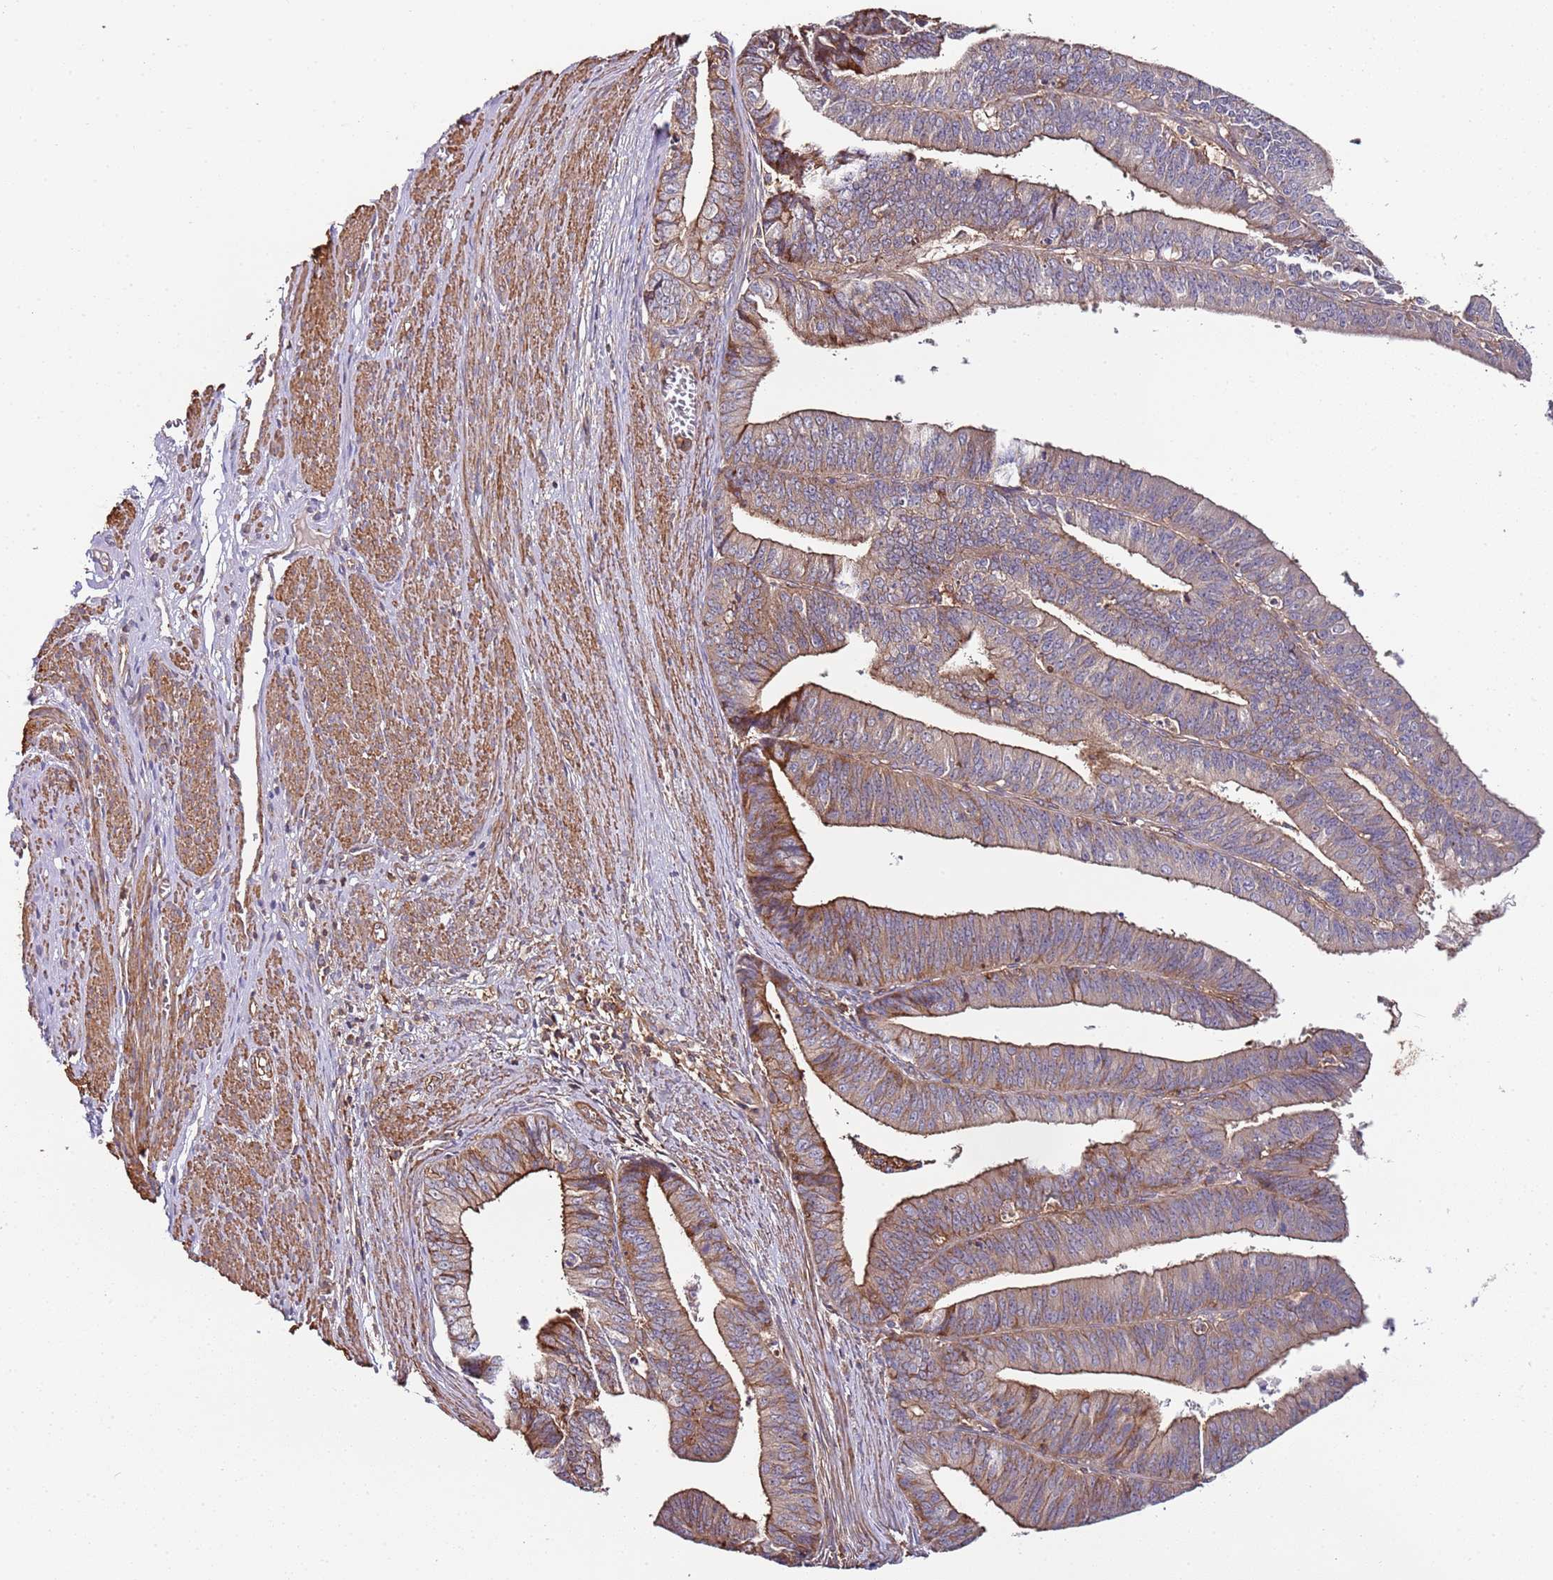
{"staining": {"intensity": "moderate", "quantity": "<25%", "location": "cytoplasmic/membranous"}, "tissue": "endometrial cancer", "cell_type": "Tumor cells", "image_type": "cancer", "snomed": [{"axis": "morphology", "description": "Adenocarcinoma, NOS"}, {"axis": "topography", "description": "Endometrium"}], "caption": "Protein staining of adenocarcinoma (endometrial) tissue exhibits moderate cytoplasmic/membranous staining in approximately <25% of tumor cells. (Brightfield microscopy of DAB IHC at high magnification).", "gene": "CYP2U1", "patient": {"sex": "female", "age": 73}}